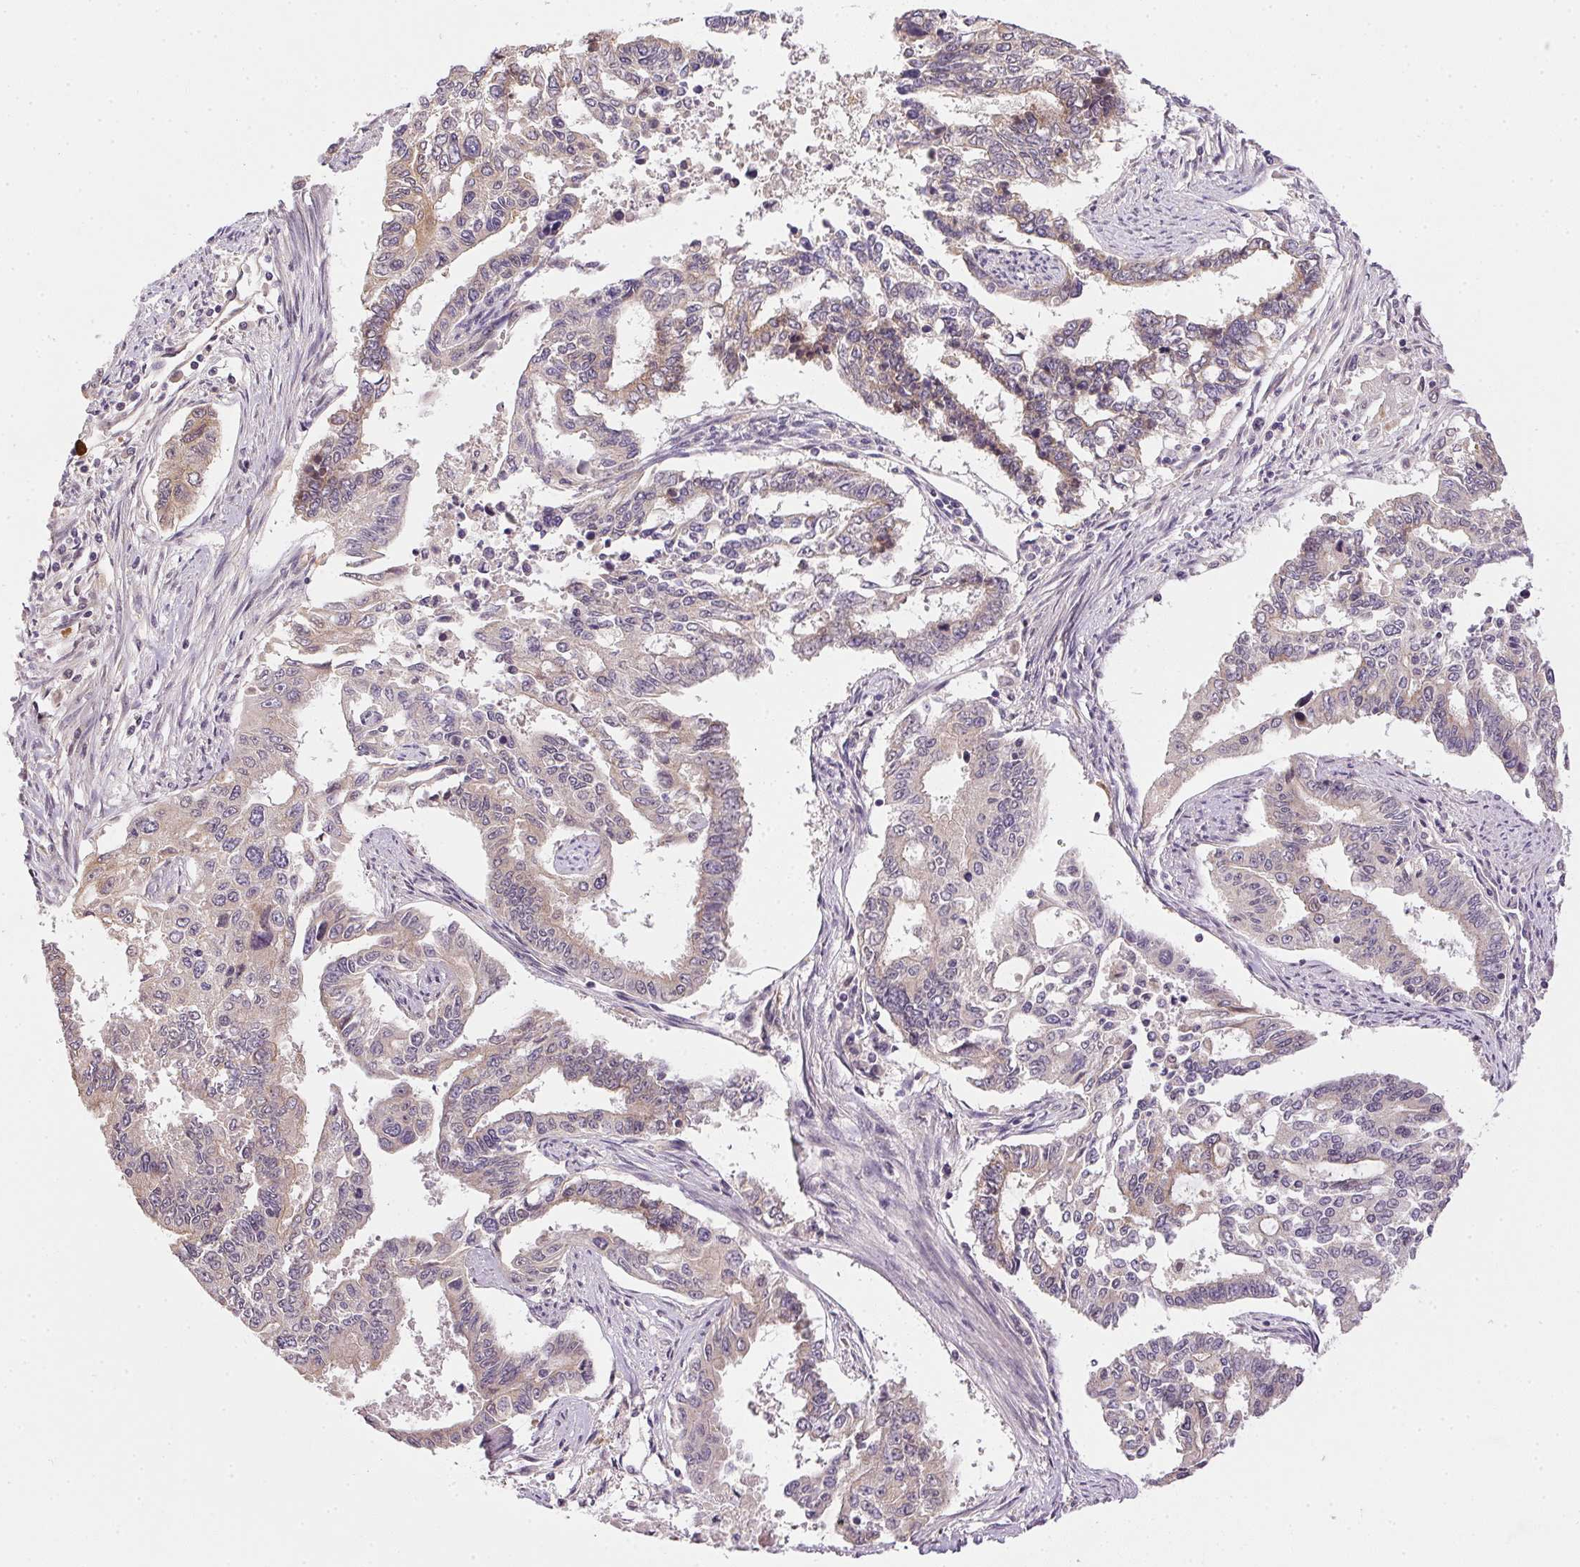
{"staining": {"intensity": "weak", "quantity": "<25%", "location": "cytoplasmic/membranous,nuclear"}, "tissue": "endometrial cancer", "cell_type": "Tumor cells", "image_type": "cancer", "snomed": [{"axis": "morphology", "description": "Adenocarcinoma, NOS"}, {"axis": "topography", "description": "Uterus"}], "caption": "Tumor cells are negative for protein expression in human endometrial cancer.", "gene": "CFAP92", "patient": {"sex": "female", "age": 59}}